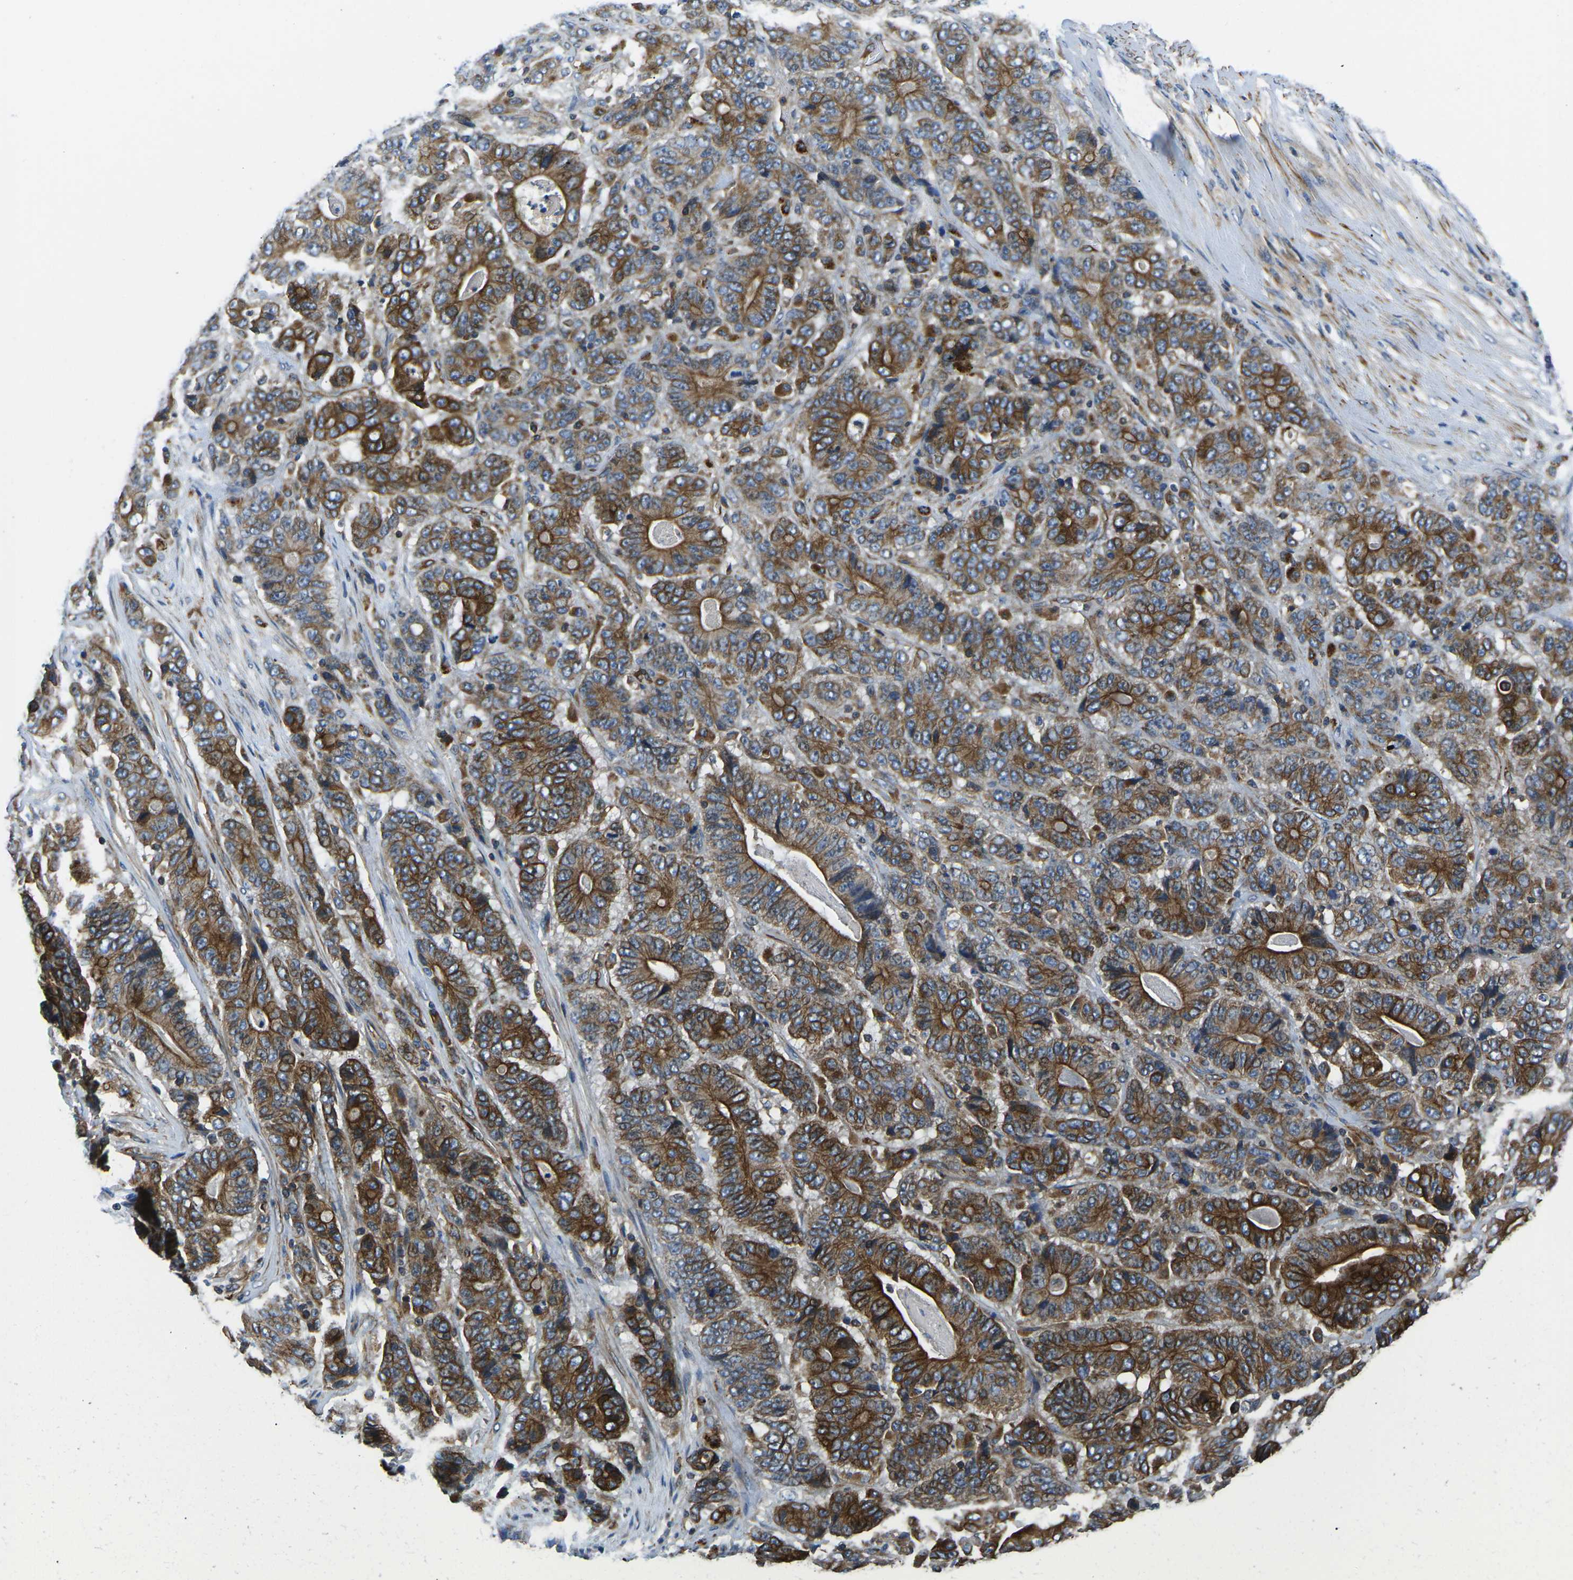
{"staining": {"intensity": "strong", "quantity": ">75%", "location": "cytoplasmic/membranous"}, "tissue": "stomach cancer", "cell_type": "Tumor cells", "image_type": "cancer", "snomed": [{"axis": "morphology", "description": "Adenocarcinoma, NOS"}, {"axis": "topography", "description": "Stomach"}], "caption": "Strong cytoplasmic/membranous protein staining is identified in about >75% of tumor cells in adenocarcinoma (stomach).", "gene": "KCNJ15", "patient": {"sex": "female", "age": 73}}